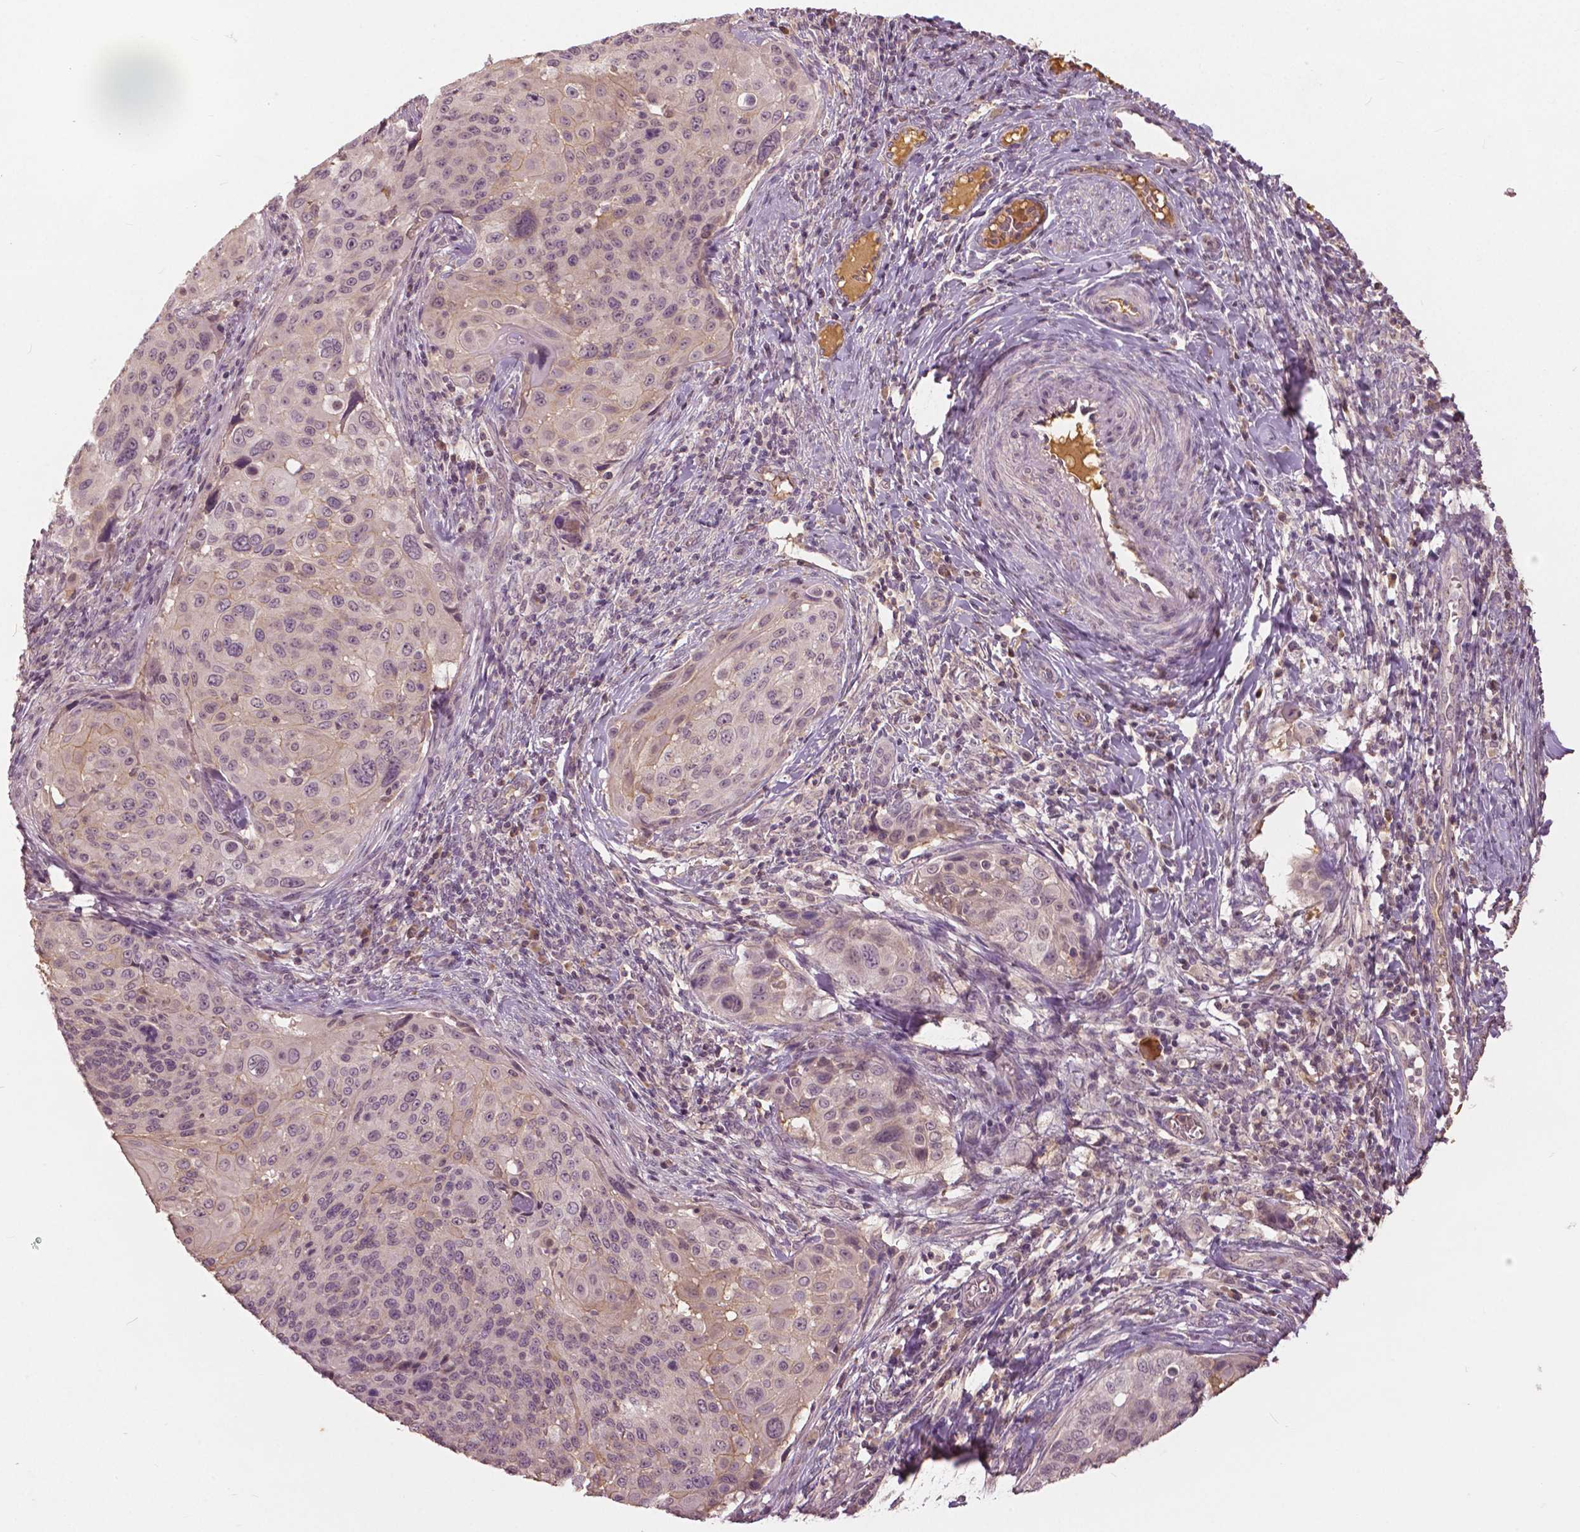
{"staining": {"intensity": "negative", "quantity": "none", "location": "none"}, "tissue": "cervical cancer", "cell_type": "Tumor cells", "image_type": "cancer", "snomed": [{"axis": "morphology", "description": "Squamous cell carcinoma, NOS"}, {"axis": "topography", "description": "Cervix"}], "caption": "The immunohistochemistry photomicrograph has no significant staining in tumor cells of cervical cancer tissue.", "gene": "ANGPTL4", "patient": {"sex": "female", "age": 49}}